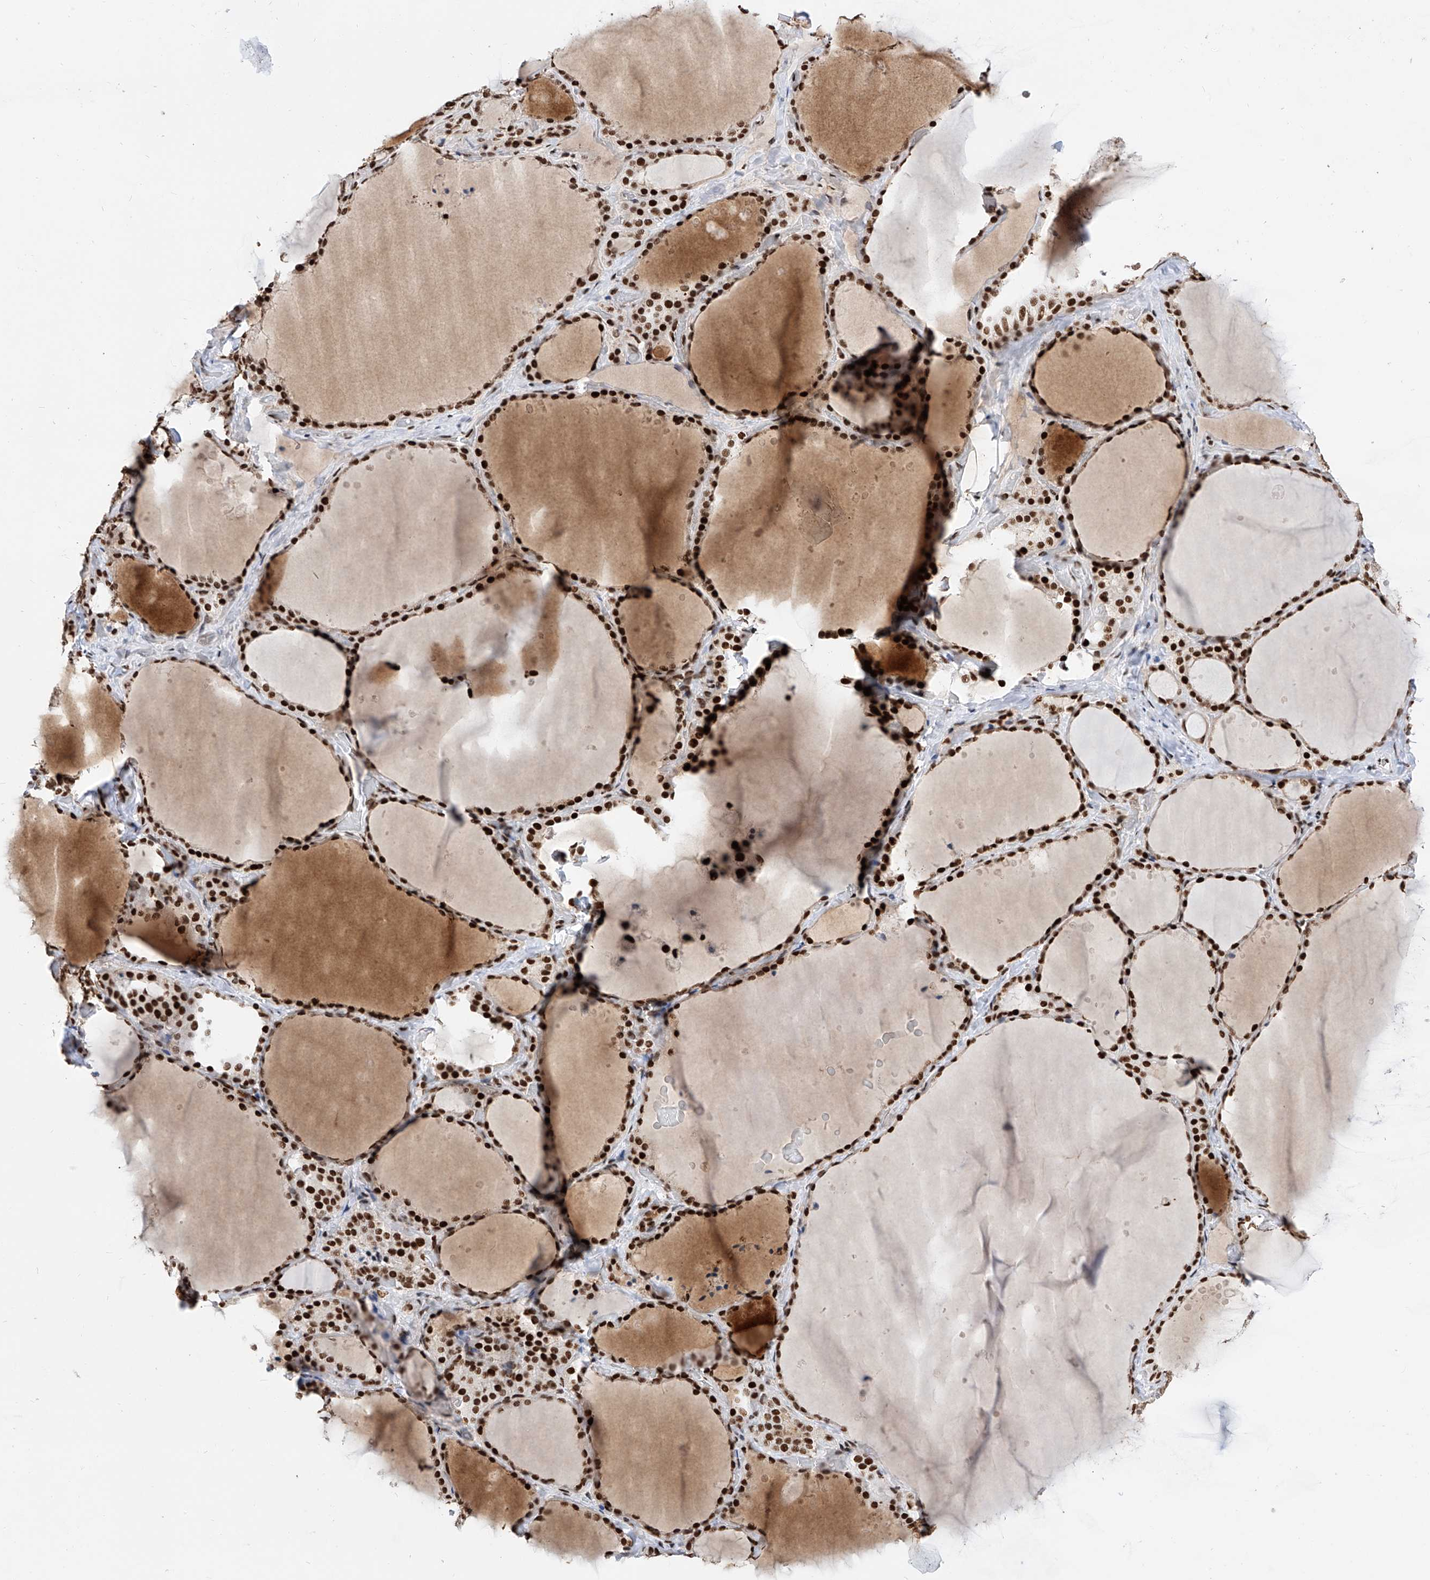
{"staining": {"intensity": "strong", "quantity": ">75%", "location": "nuclear"}, "tissue": "thyroid gland", "cell_type": "Glandular cells", "image_type": "normal", "snomed": [{"axis": "morphology", "description": "Normal tissue, NOS"}, {"axis": "topography", "description": "Thyroid gland"}], "caption": "The photomicrograph reveals a brown stain indicating the presence of a protein in the nuclear of glandular cells in thyroid gland.", "gene": "SRSF6", "patient": {"sex": "female", "age": 44}}